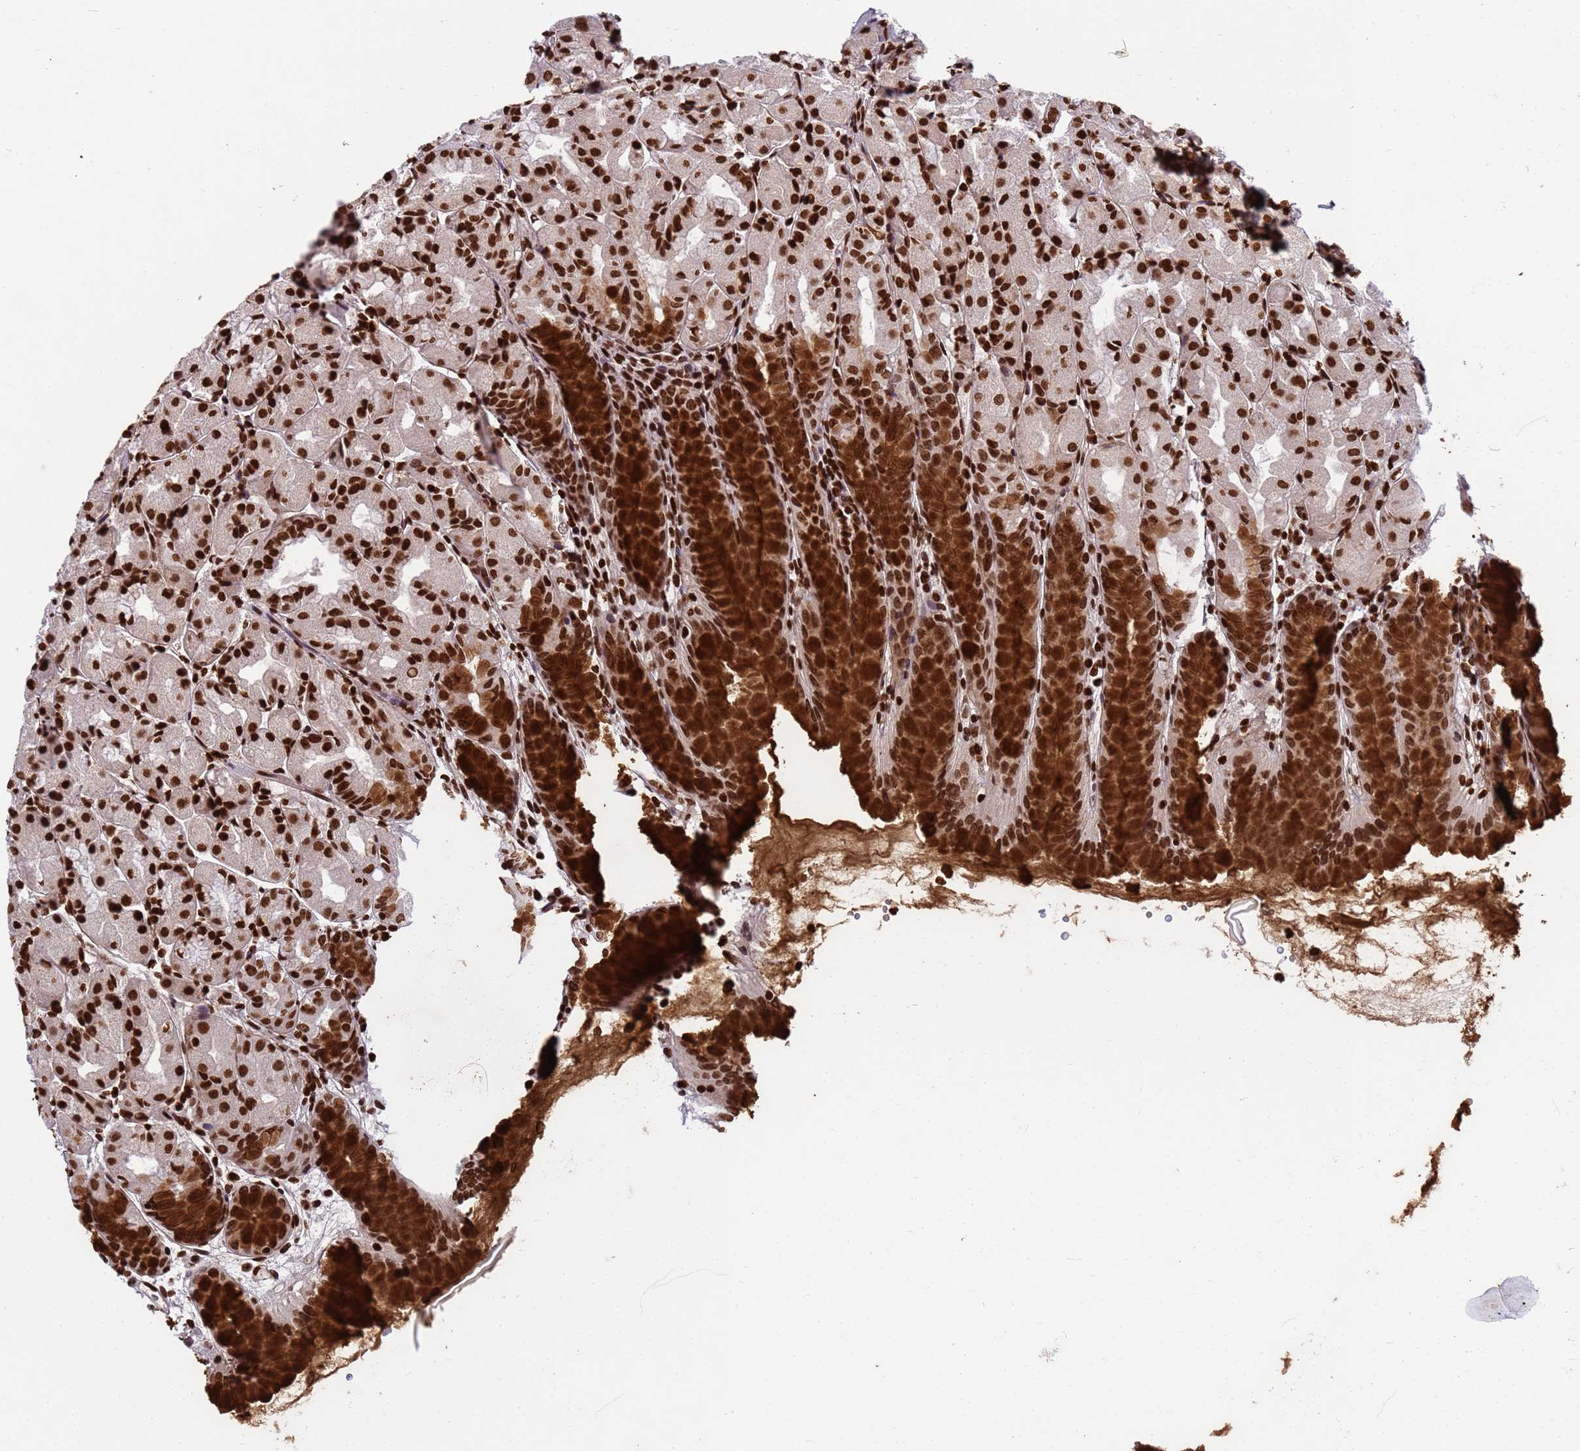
{"staining": {"intensity": "strong", "quantity": ">75%", "location": "cytoplasmic/membranous,nuclear"}, "tissue": "stomach", "cell_type": "Glandular cells", "image_type": "normal", "snomed": [{"axis": "morphology", "description": "Normal tissue, NOS"}, {"axis": "topography", "description": "Stomach, upper"}], "caption": "Immunohistochemistry (IHC) histopathology image of benign stomach: human stomach stained using immunohistochemistry displays high levels of strong protein expression localized specifically in the cytoplasmic/membranous,nuclear of glandular cells, appearing as a cytoplasmic/membranous,nuclear brown color.", "gene": "H3", "patient": {"sex": "male", "age": 47}}